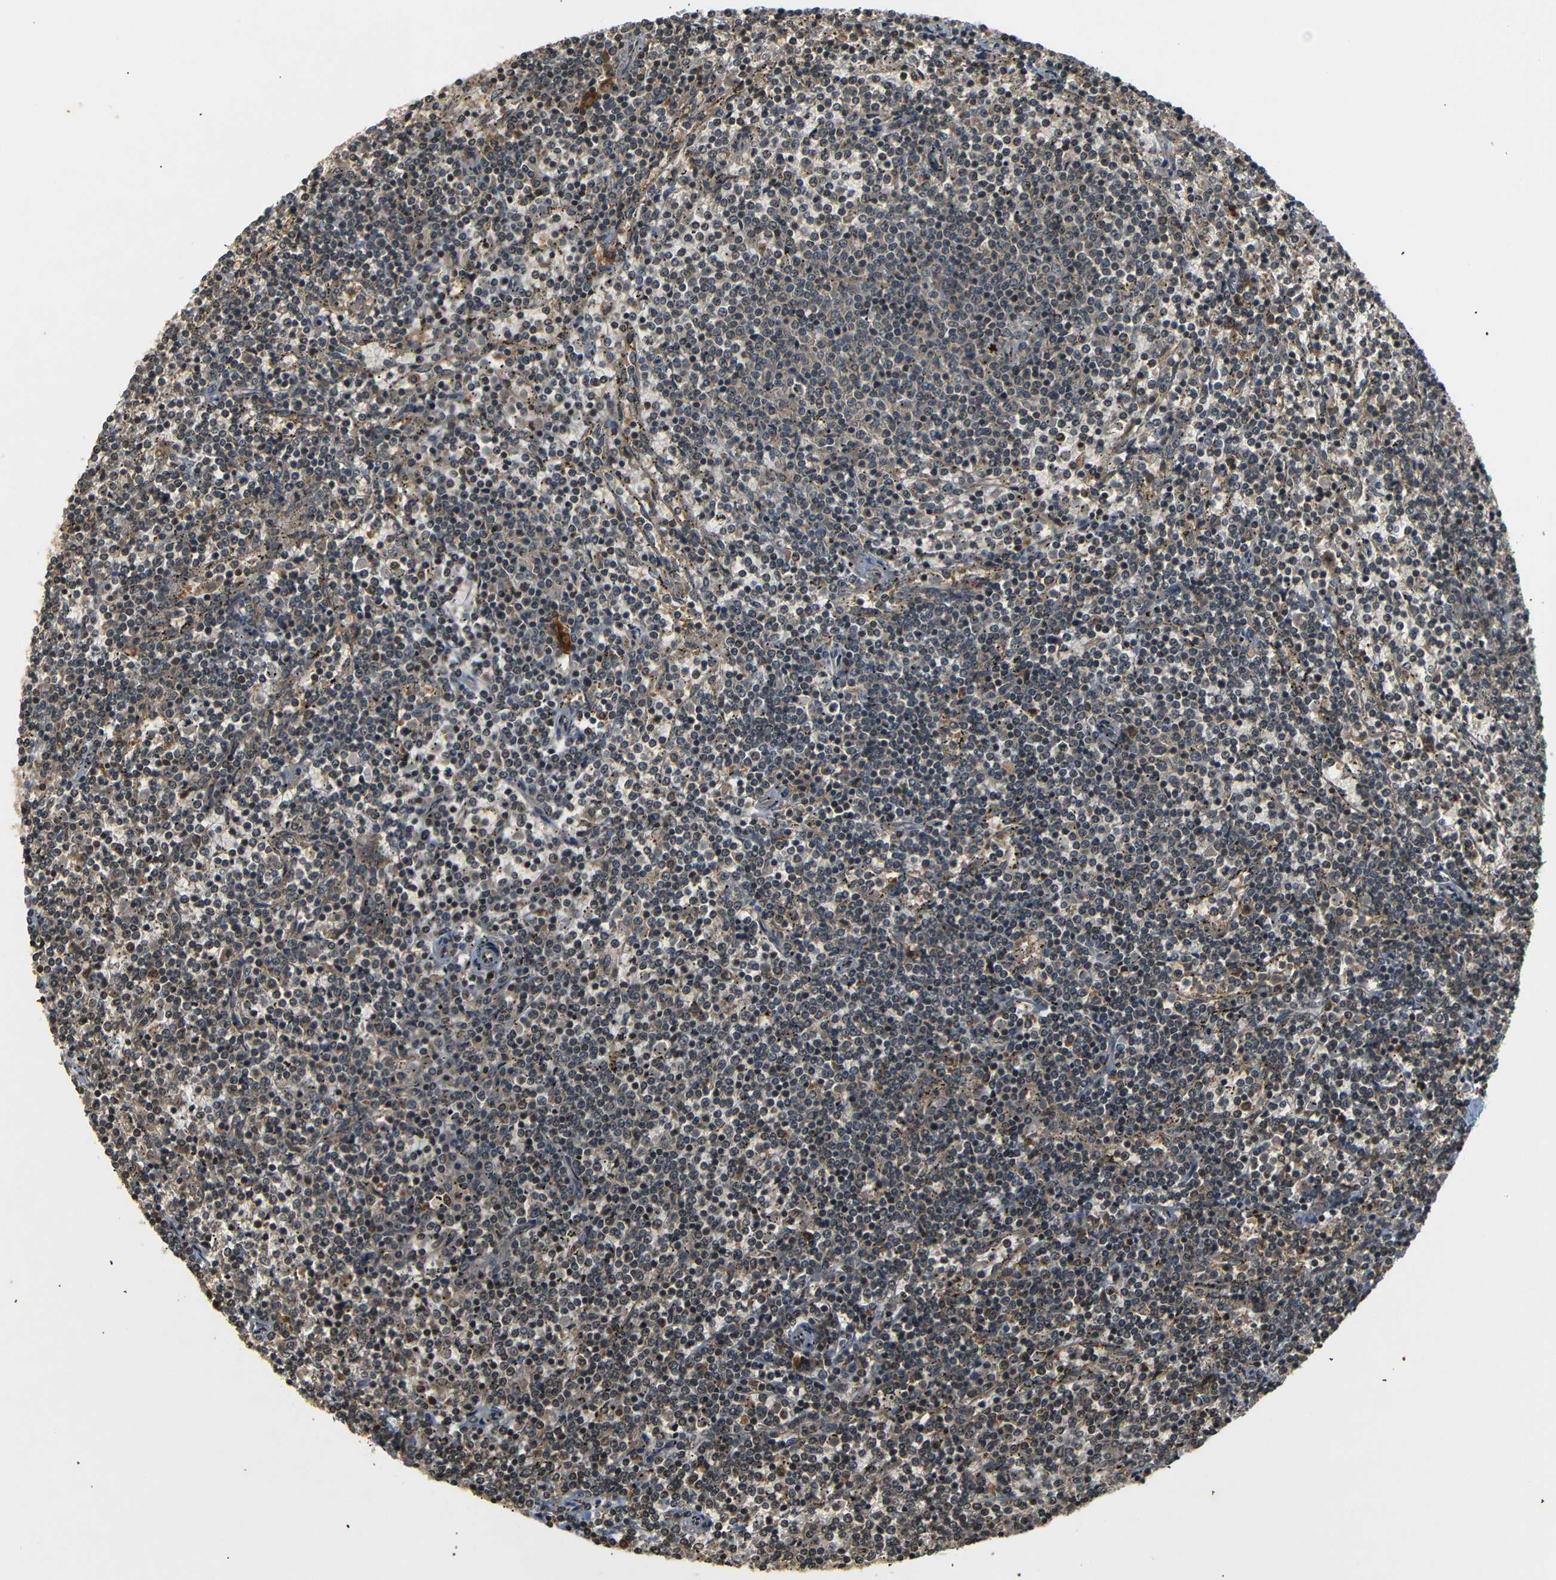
{"staining": {"intensity": "weak", "quantity": "25%-75%", "location": "cytoplasmic/membranous"}, "tissue": "lymphoma", "cell_type": "Tumor cells", "image_type": "cancer", "snomed": [{"axis": "morphology", "description": "Malignant lymphoma, non-Hodgkin's type, Low grade"}, {"axis": "topography", "description": "Spleen"}], "caption": "Protein staining demonstrates weak cytoplasmic/membranous staining in about 25%-75% of tumor cells in lymphoma. (IHC, brightfield microscopy, high magnification).", "gene": "TANK", "patient": {"sex": "female", "age": 50}}